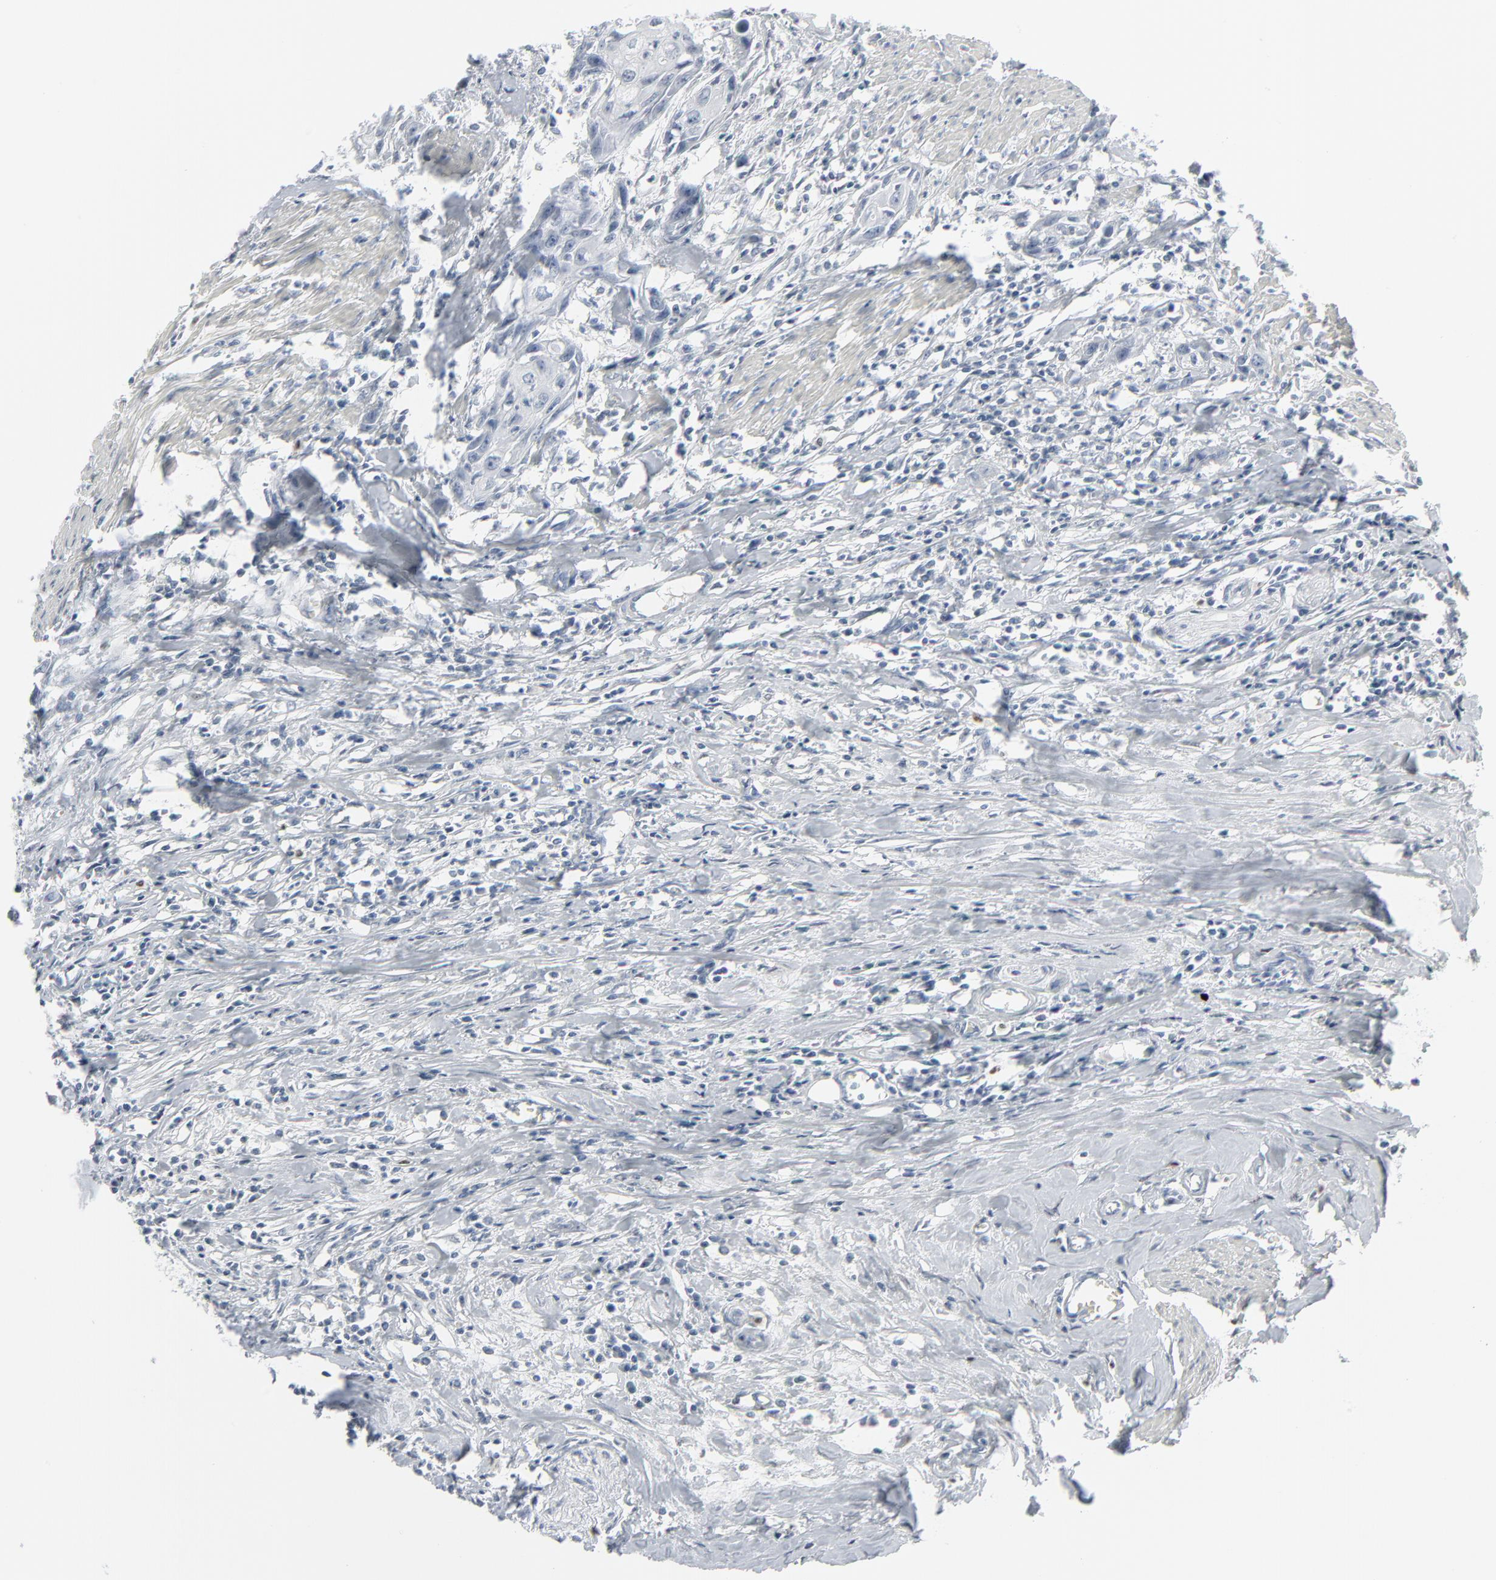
{"staining": {"intensity": "negative", "quantity": "none", "location": "none"}, "tissue": "urothelial cancer", "cell_type": "Tumor cells", "image_type": "cancer", "snomed": [{"axis": "morphology", "description": "Urothelial carcinoma, High grade"}, {"axis": "topography", "description": "Urinary bladder"}], "caption": "Image shows no protein positivity in tumor cells of high-grade urothelial carcinoma tissue. The staining is performed using DAB brown chromogen with nuclei counter-stained in using hematoxylin.", "gene": "MITF", "patient": {"sex": "female", "age": 85}}